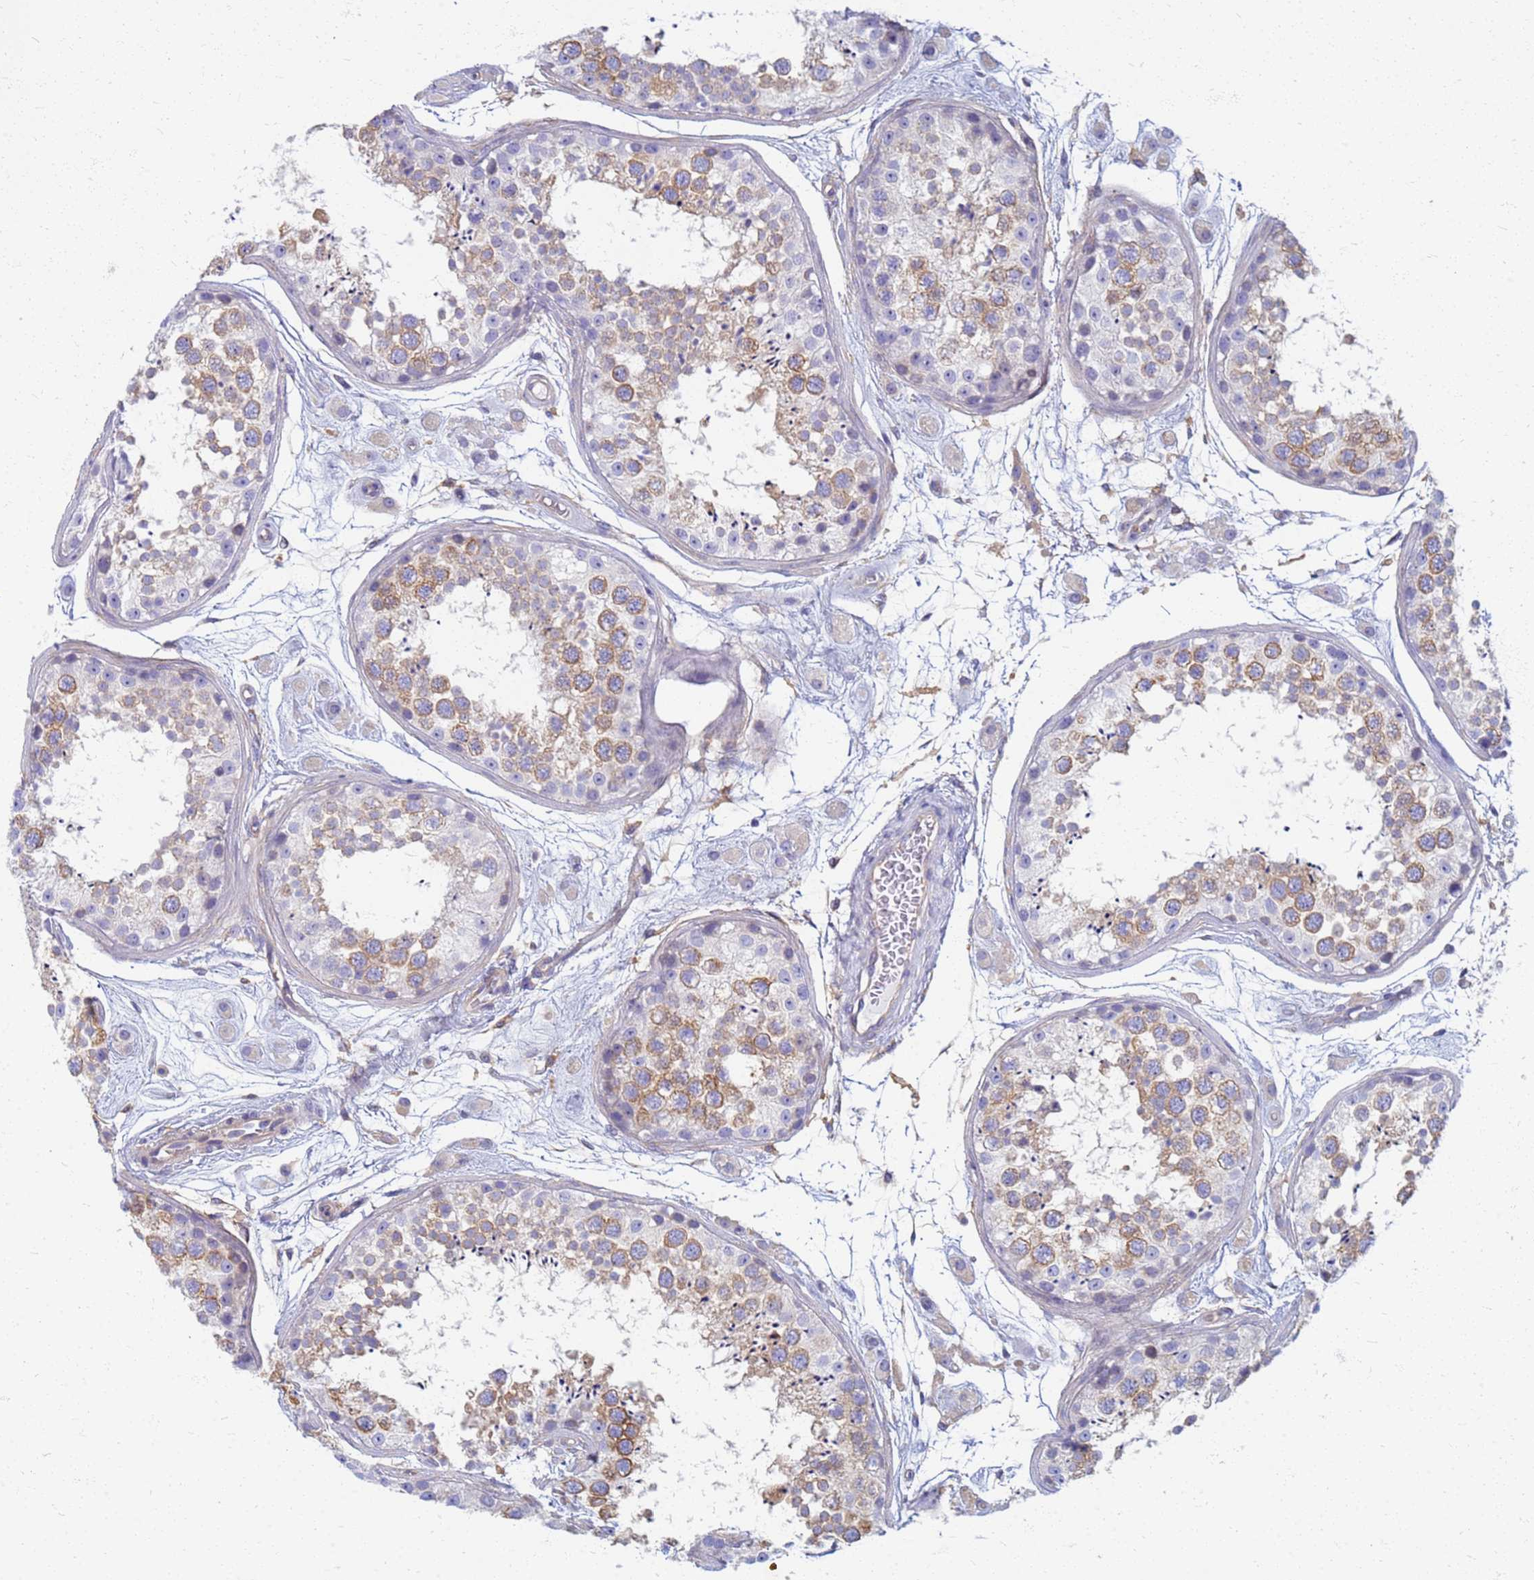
{"staining": {"intensity": "moderate", "quantity": "25%-75%", "location": "cytoplasmic/membranous"}, "tissue": "testis", "cell_type": "Cells in seminiferous ducts", "image_type": "normal", "snomed": [{"axis": "morphology", "description": "Normal tissue, NOS"}, {"axis": "topography", "description": "Testis"}], "caption": "High-power microscopy captured an IHC micrograph of unremarkable testis, revealing moderate cytoplasmic/membranous staining in about 25%-75% of cells in seminiferous ducts. (DAB (3,3'-diaminobenzidine) IHC, brown staining for protein, blue staining for nuclei).", "gene": "EEA1", "patient": {"sex": "male", "age": 25}}